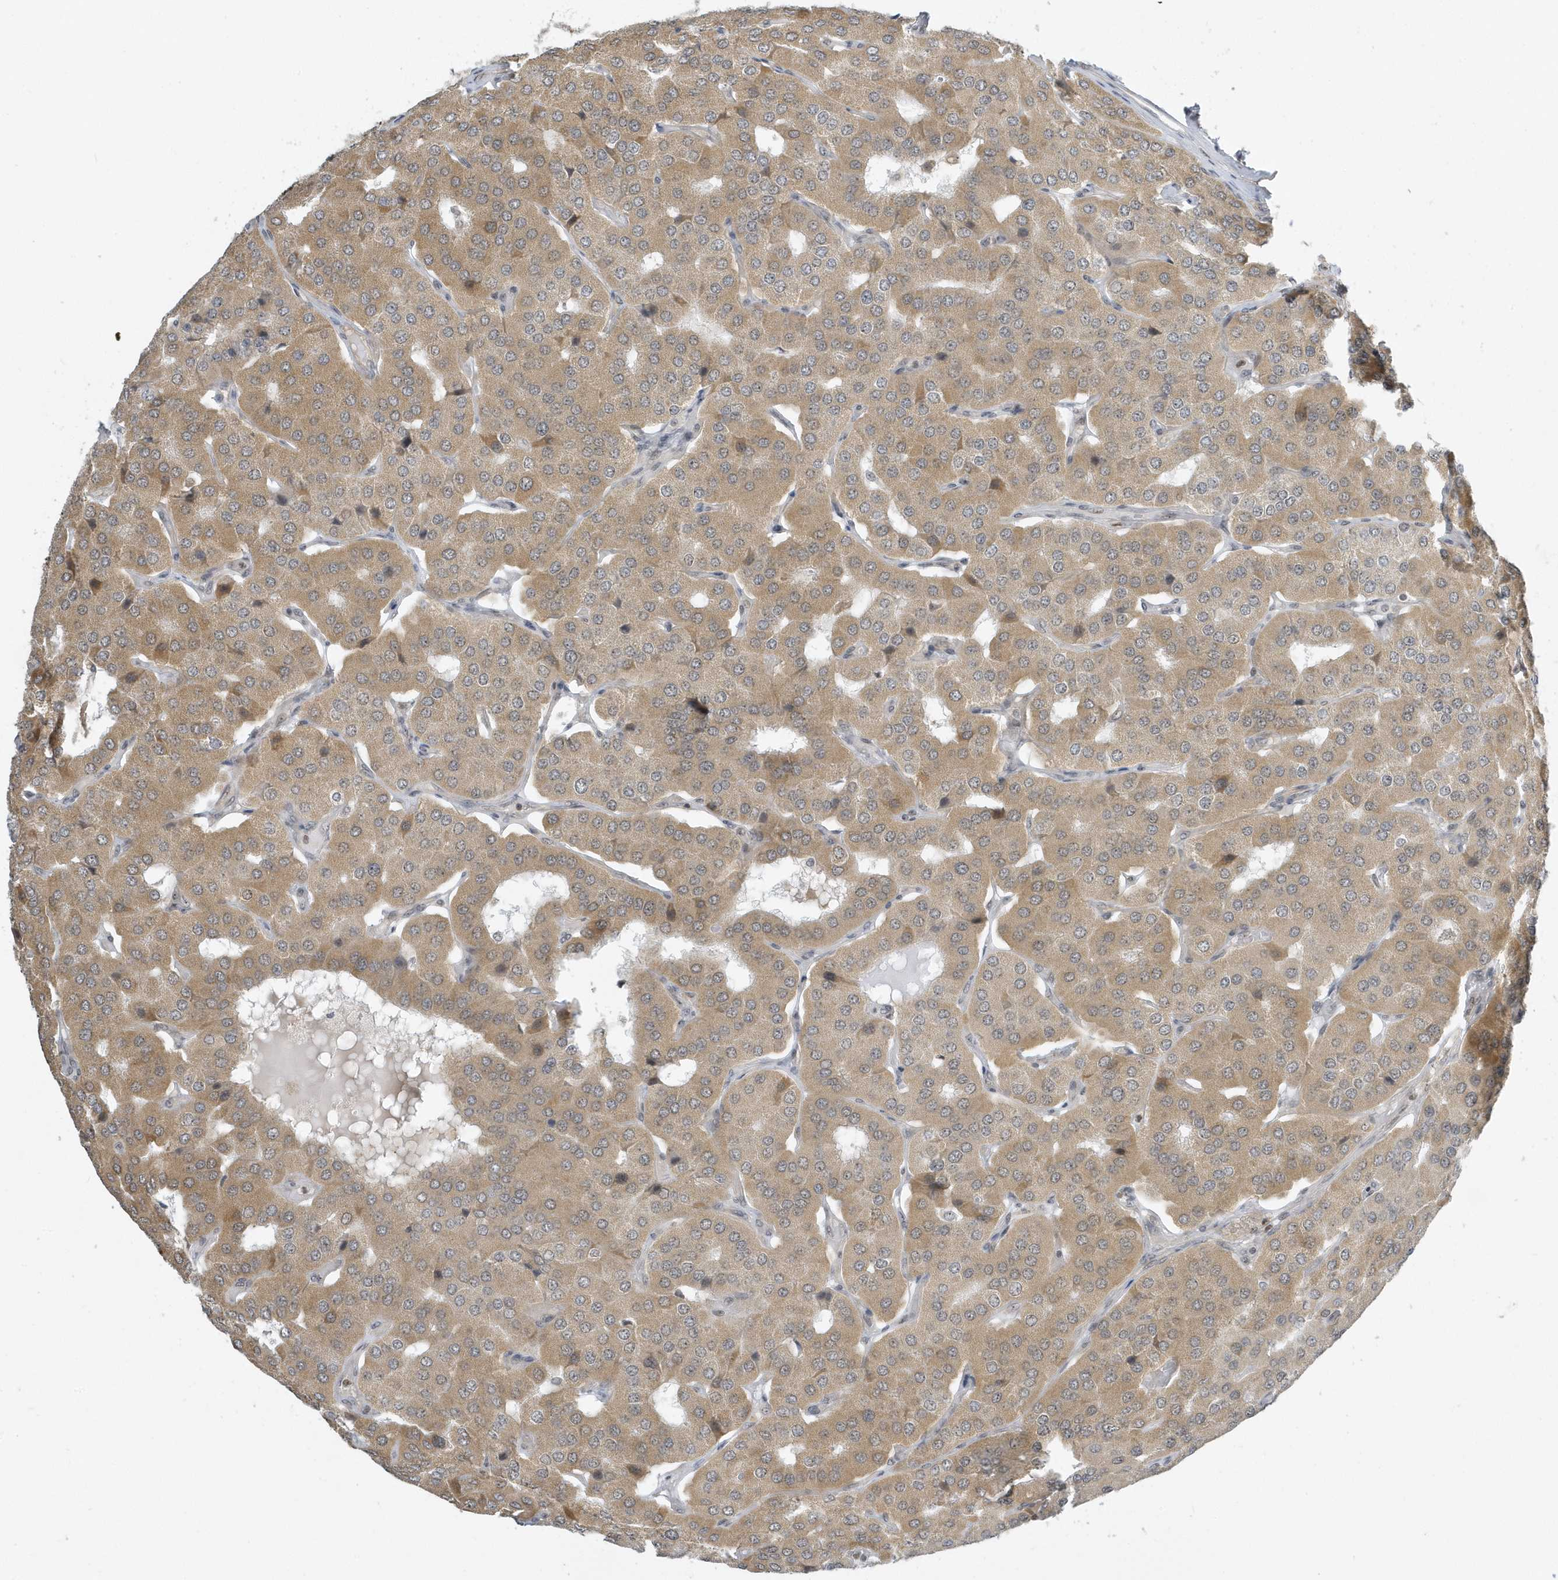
{"staining": {"intensity": "weak", "quantity": ">75%", "location": "cytoplasmic/membranous"}, "tissue": "parathyroid gland", "cell_type": "Glandular cells", "image_type": "normal", "snomed": [{"axis": "morphology", "description": "Normal tissue, NOS"}, {"axis": "morphology", "description": "Adenoma, NOS"}, {"axis": "topography", "description": "Parathyroid gland"}], "caption": "Parathyroid gland stained for a protein exhibits weak cytoplasmic/membranous positivity in glandular cells. Using DAB (brown) and hematoxylin (blue) stains, captured at high magnification using brightfield microscopy.", "gene": "ZNF740", "patient": {"sex": "female", "age": 86}}